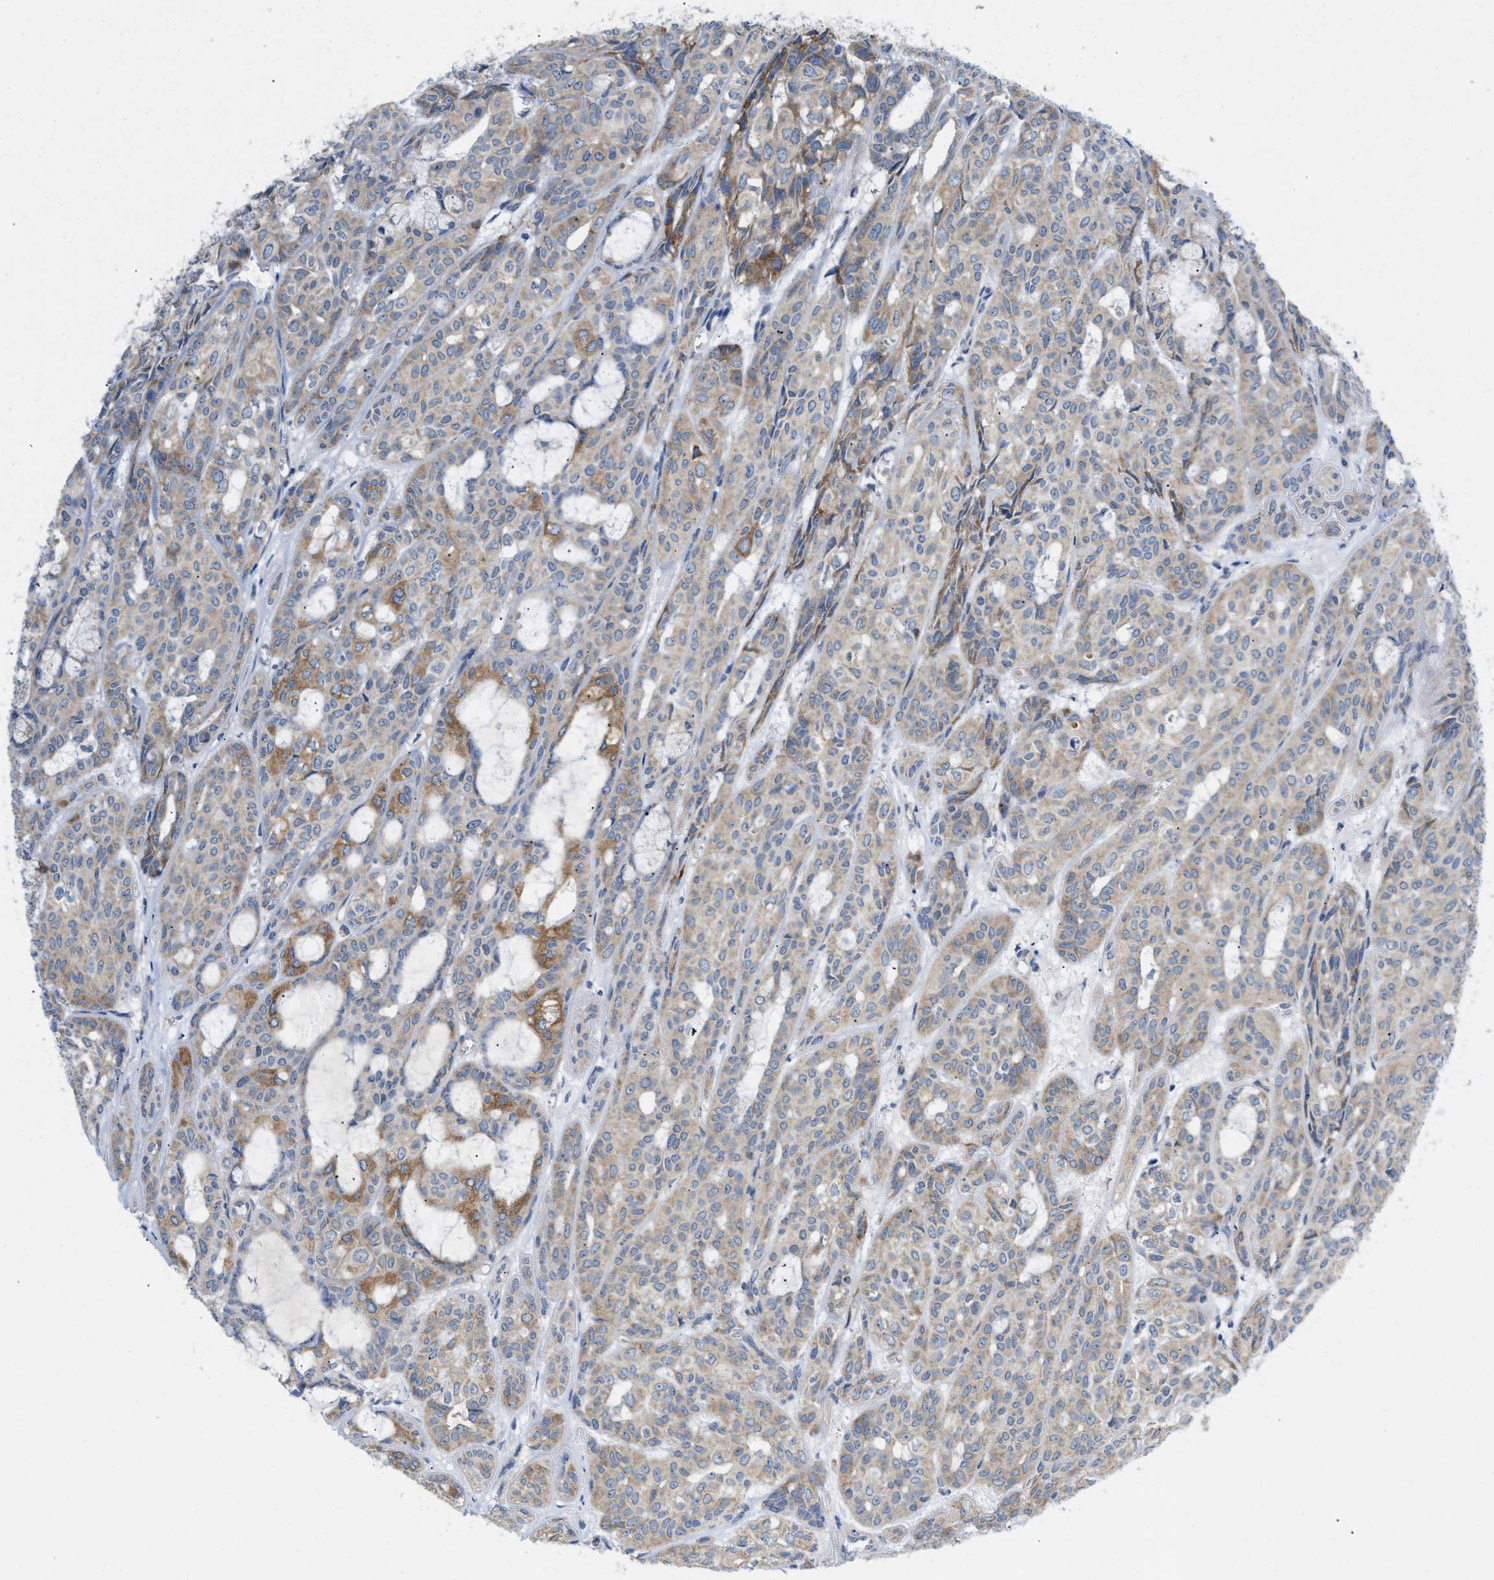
{"staining": {"intensity": "moderate", "quantity": "<25%", "location": "cytoplasmic/membranous"}, "tissue": "head and neck cancer", "cell_type": "Tumor cells", "image_type": "cancer", "snomed": [{"axis": "morphology", "description": "Adenocarcinoma, NOS"}, {"axis": "topography", "description": "Salivary gland, NOS"}, {"axis": "topography", "description": "Head-Neck"}], "caption": "Head and neck cancer (adenocarcinoma) stained with a brown dye displays moderate cytoplasmic/membranous positive expression in about <25% of tumor cells.", "gene": "DYNC2I1", "patient": {"sex": "female", "age": 76}}